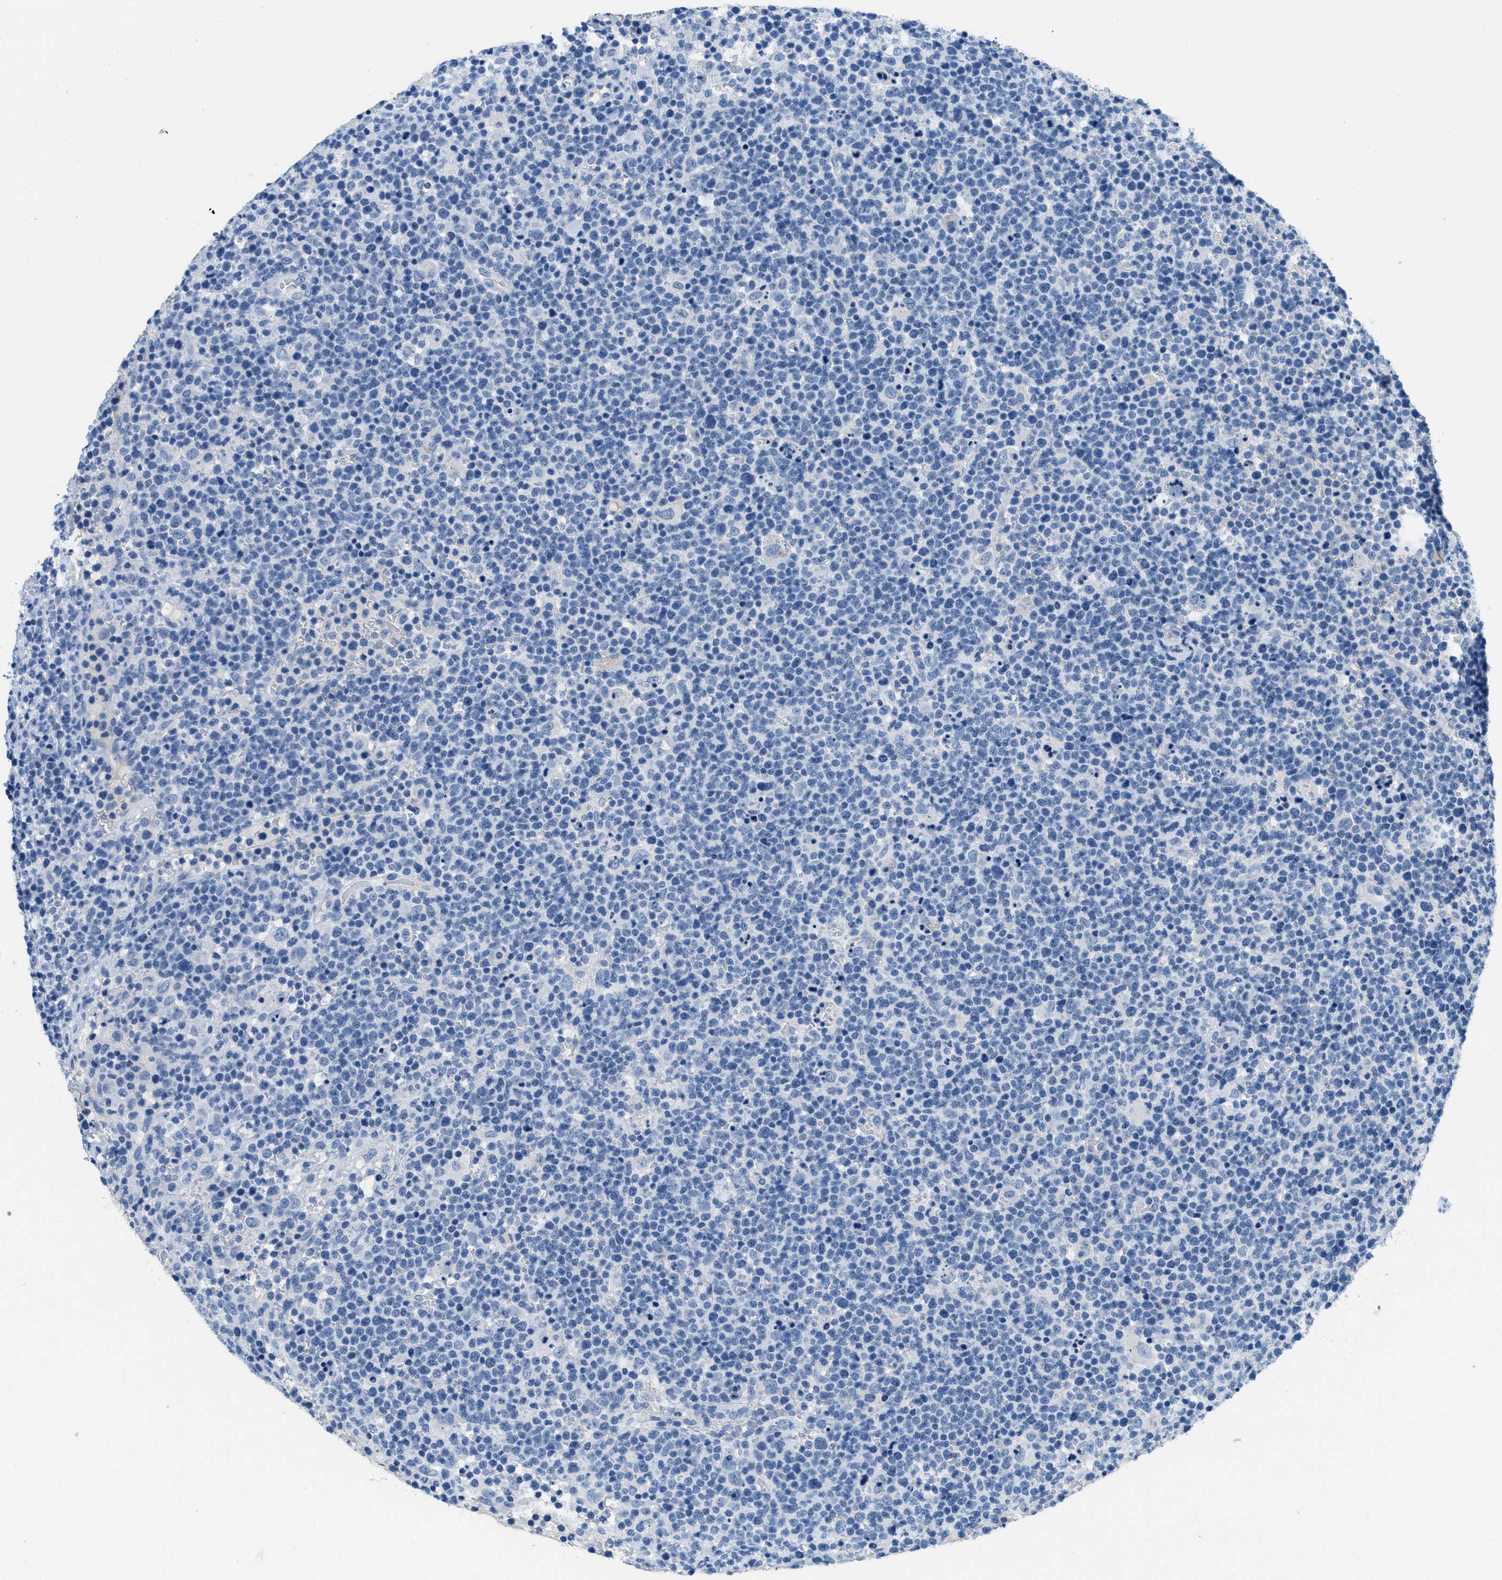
{"staining": {"intensity": "negative", "quantity": "none", "location": "none"}, "tissue": "lymphoma", "cell_type": "Tumor cells", "image_type": "cancer", "snomed": [{"axis": "morphology", "description": "Malignant lymphoma, non-Hodgkin's type, High grade"}, {"axis": "topography", "description": "Lymph node"}], "caption": "A micrograph of lymphoma stained for a protein demonstrates no brown staining in tumor cells. Brightfield microscopy of immunohistochemistry (IHC) stained with DAB (brown) and hematoxylin (blue), captured at high magnification.", "gene": "MGARP", "patient": {"sex": "male", "age": 61}}